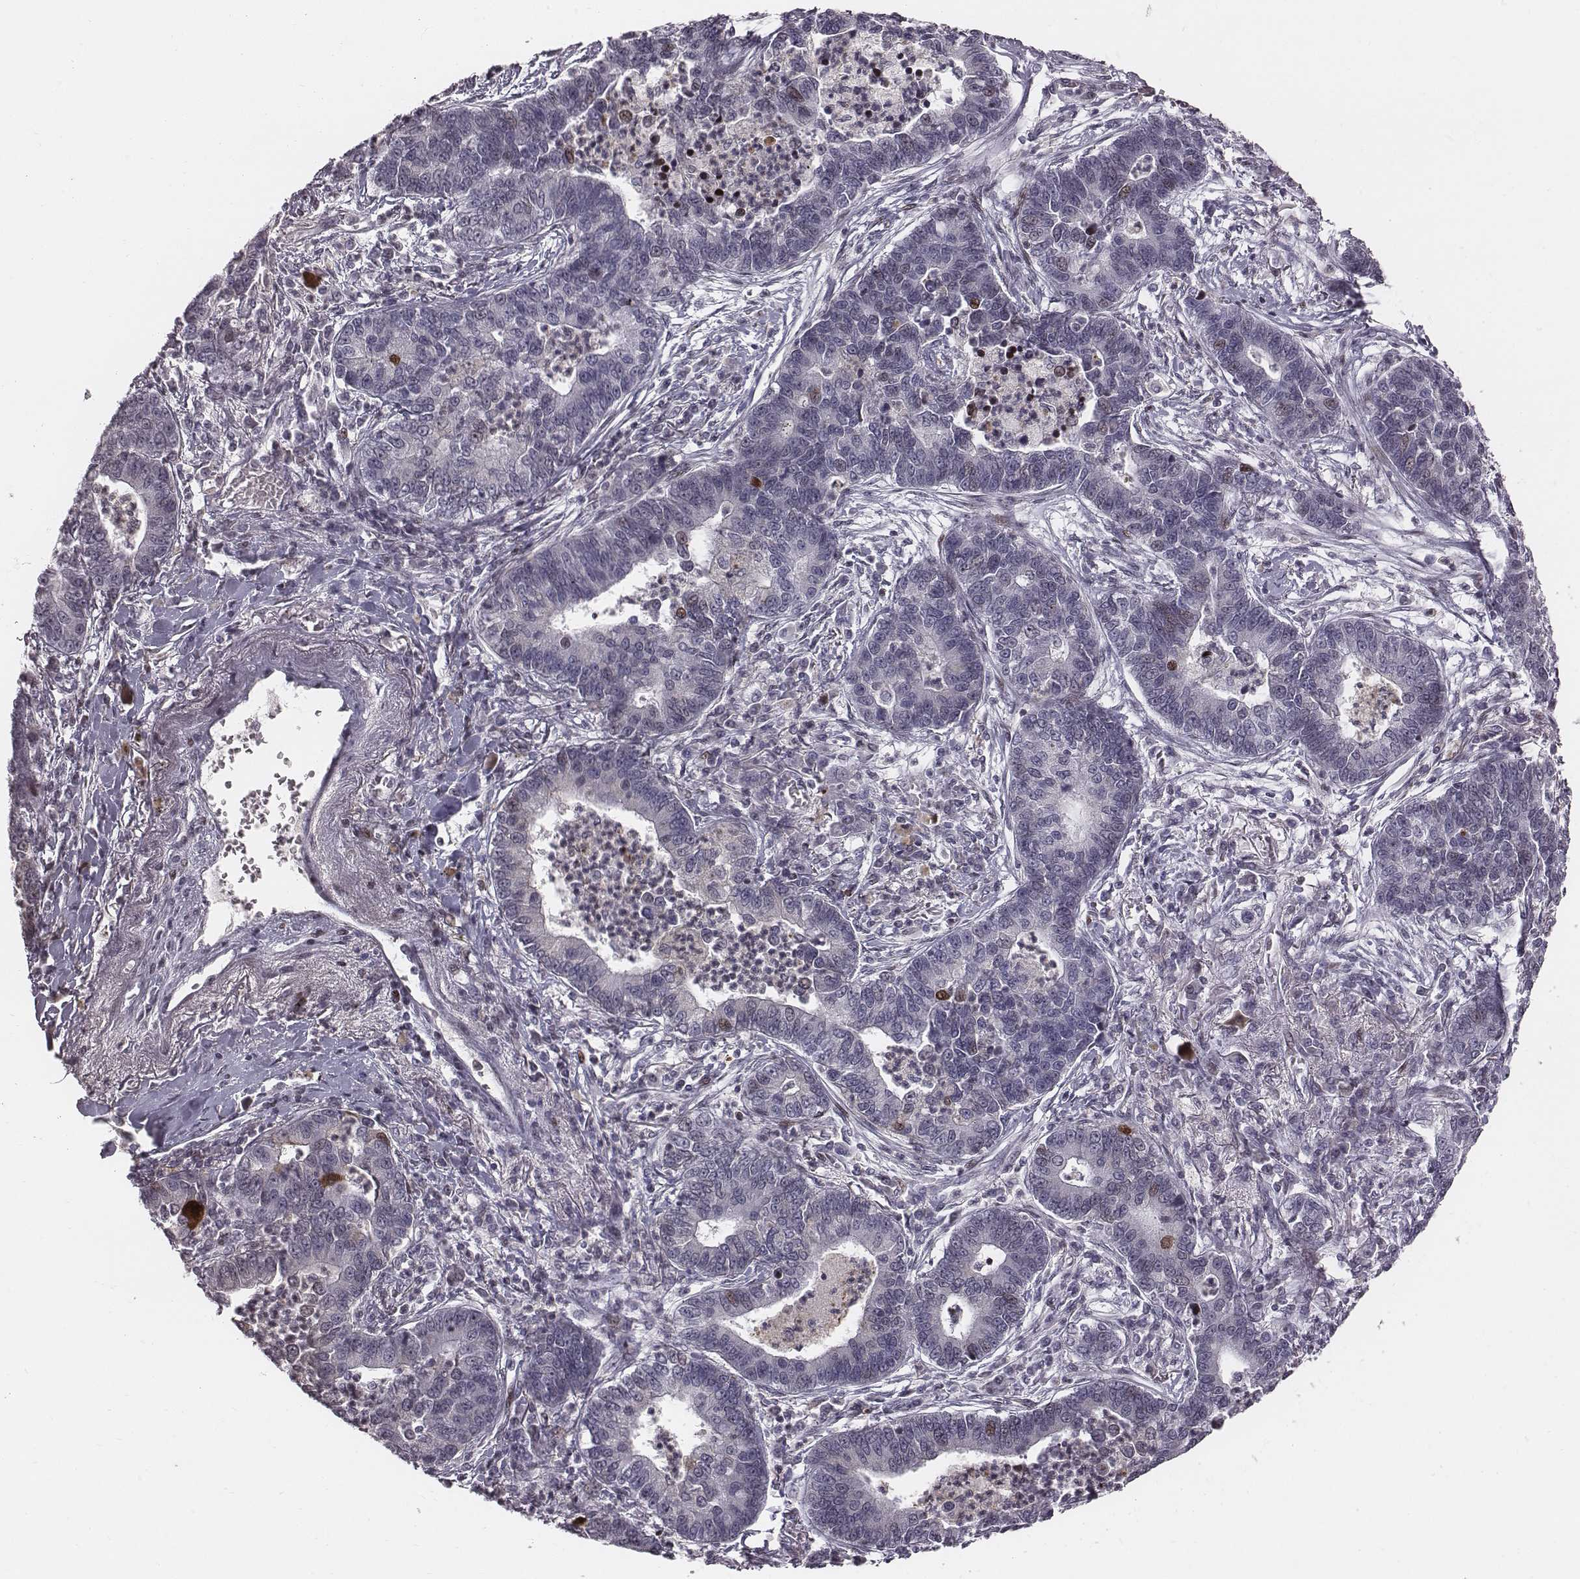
{"staining": {"intensity": "negative", "quantity": "none", "location": "none"}, "tissue": "lung cancer", "cell_type": "Tumor cells", "image_type": "cancer", "snomed": [{"axis": "morphology", "description": "Adenocarcinoma, NOS"}, {"axis": "topography", "description": "Lung"}], "caption": "This micrograph is of lung cancer stained with immunohistochemistry to label a protein in brown with the nuclei are counter-stained blue. There is no staining in tumor cells. (Stains: DAB (3,3'-diaminobenzidine) IHC with hematoxylin counter stain, Microscopy: brightfield microscopy at high magnification).", "gene": "NDC1", "patient": {"sex": "female", "age": 57}}